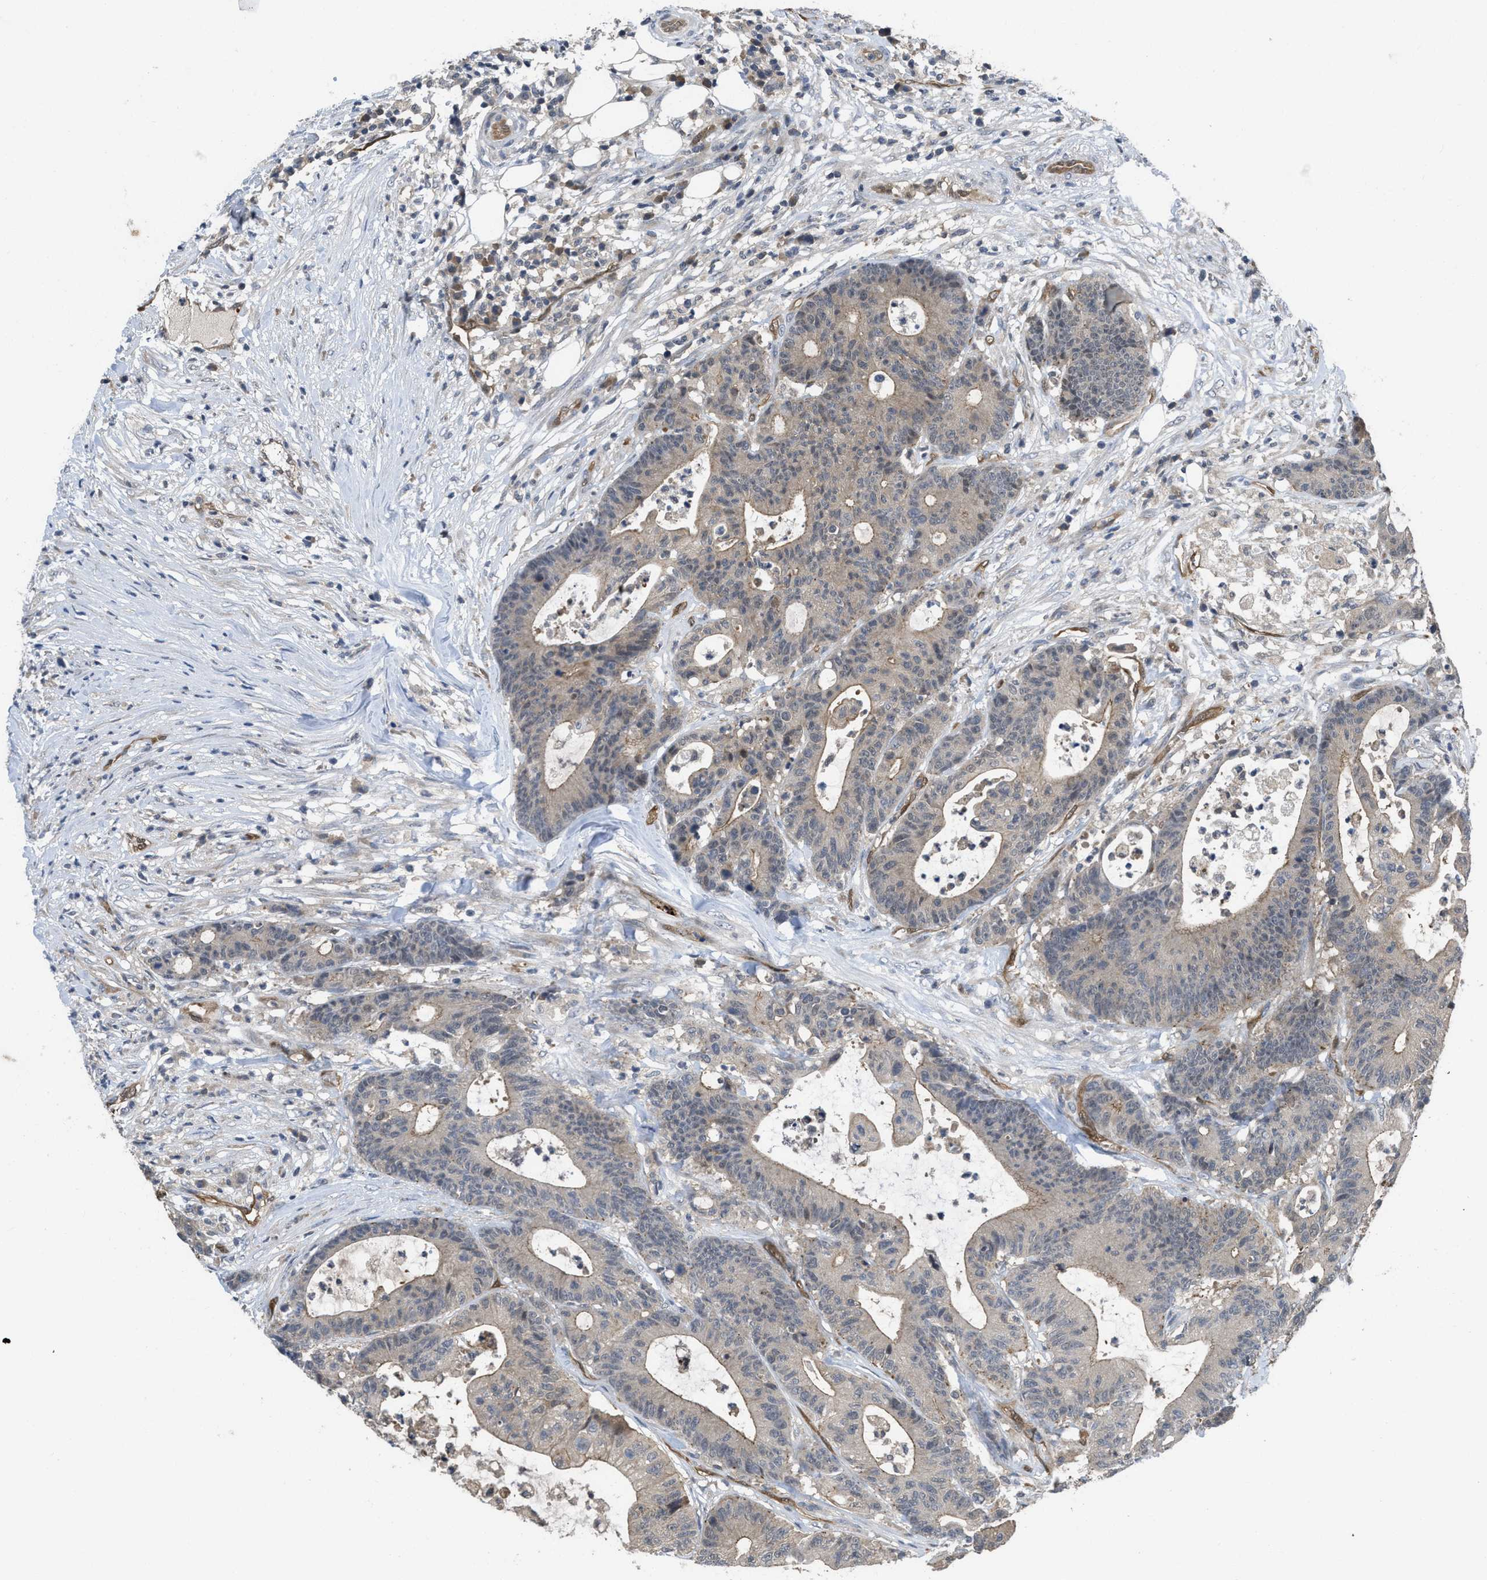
{"staining": {"intensity": "weak", "quantity": "25%-75%", "location": "cytoplasmic/membranous"}, "tissue": "colorectal cancer", "cell_type": "Tumor cells", "image_type": "cancer", "snomed": [{"axis": "morphology", "description": "Adenocarcinoma, NOS"}, {"axis": "topography", "description": "Colon"}], "caption": "This is a histology image of immunohistochemistry (IHC) staining of adenocarcinoma (colorectal), which shows weak expression in the cytoplasmic/membranous of tumor cells.", "gene": "LDAF1", "patient": {"sex": "female", "age": 84}}